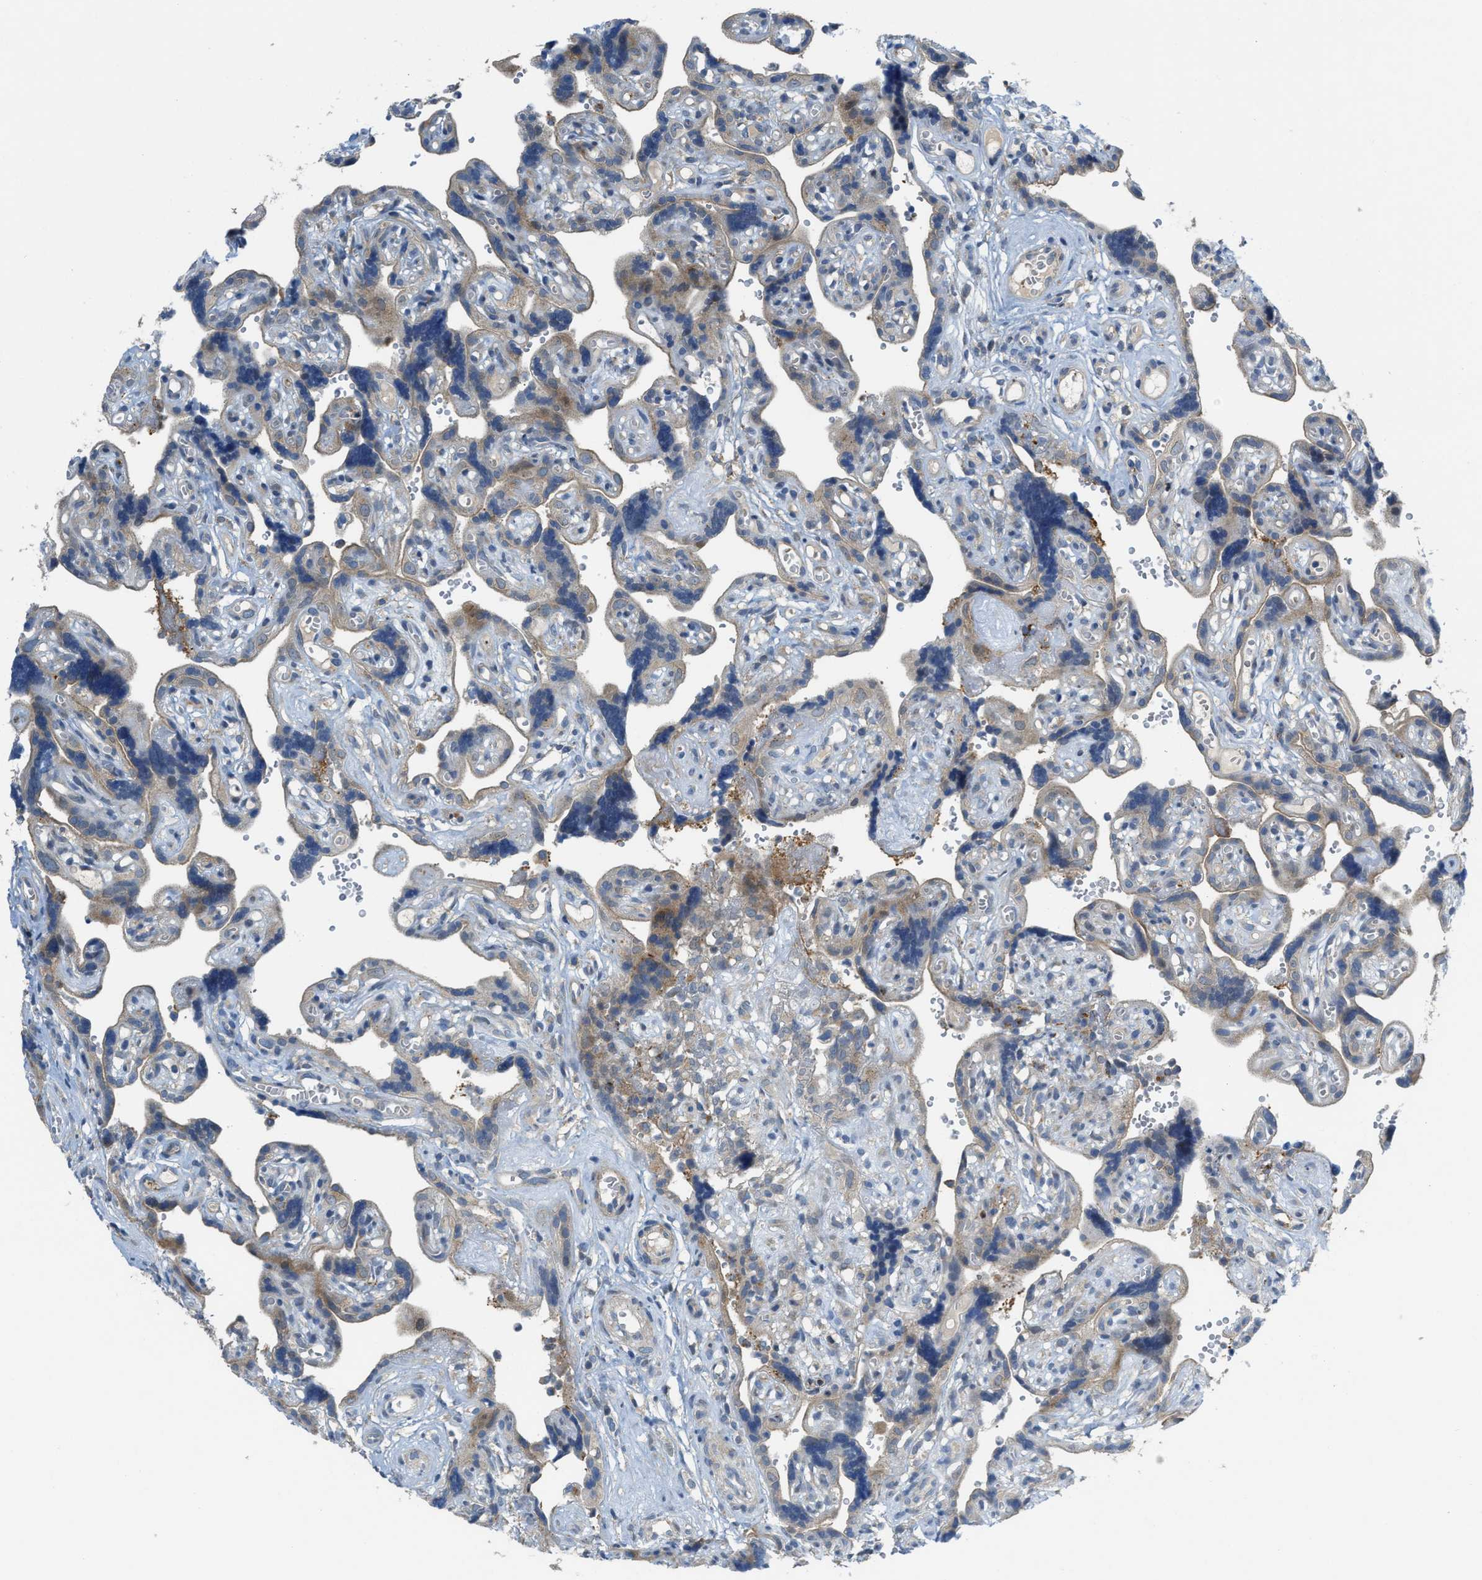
{"staining": {"intensity": "moderate", "quantity": "25%-75%", "location": "cytoplasmic/membranous"}, "tissue": "placenta", "cell_type": "Decidual cells", "image_type": "normal", "snomed": [{"axis": "morphology", "description": "Normal tissue, NOS"}, {"axis": "topography", "description": "Placenta"}], "caption": "Protein expression analysis of normal placenta reveals moderate cytoplasmic/membranous expression in about 25%-75% of decidual cells.", "gene": "KLHDC10", "patient": {"sex": "female", "age": 30}}